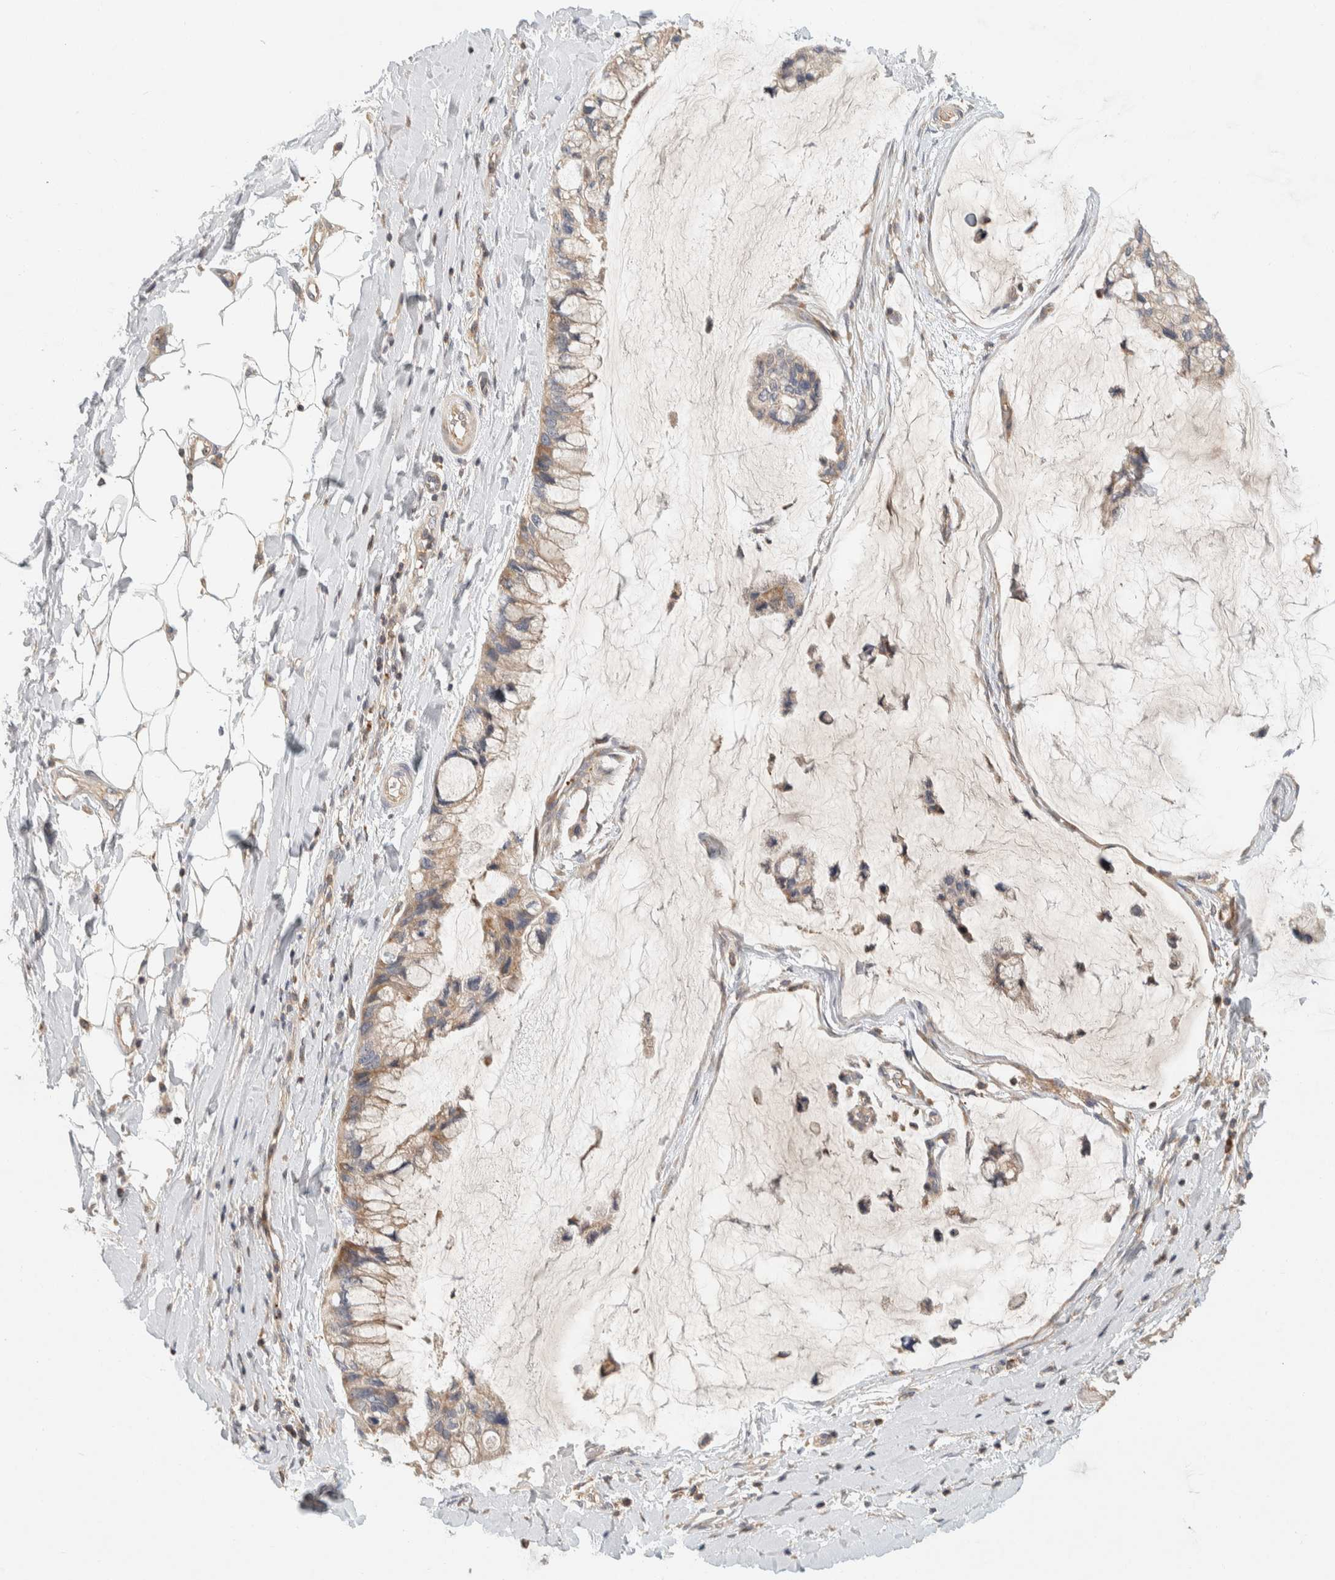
{"staining": {"intensity": "weak", "quantity": ">75%", "location": "cytoplasmic/membranous"}, "tissue": "ovarian cancer", "cell_type": "Tumor cells", "image_type": "cancer", "snomed": [{"axis": "morphology", "description": "Cystadenocarcinoma, mucinous, NOS"}, {"axis": "topography", "description": "Ovary"}], "caption": "Brown immunohistochemical staining in ovarian cancer exhibits weak cytoplasmic/membranous expression in approximately >75% of tumor cells. The staining is performed using DAB (3,3'-diaminobenzidine) brown chromogen to label protein expression. The nuclei are counter-stained blue using hematoxylin.", "gene": "KIF9", "patient": {"sex": "female", "age": 39}}